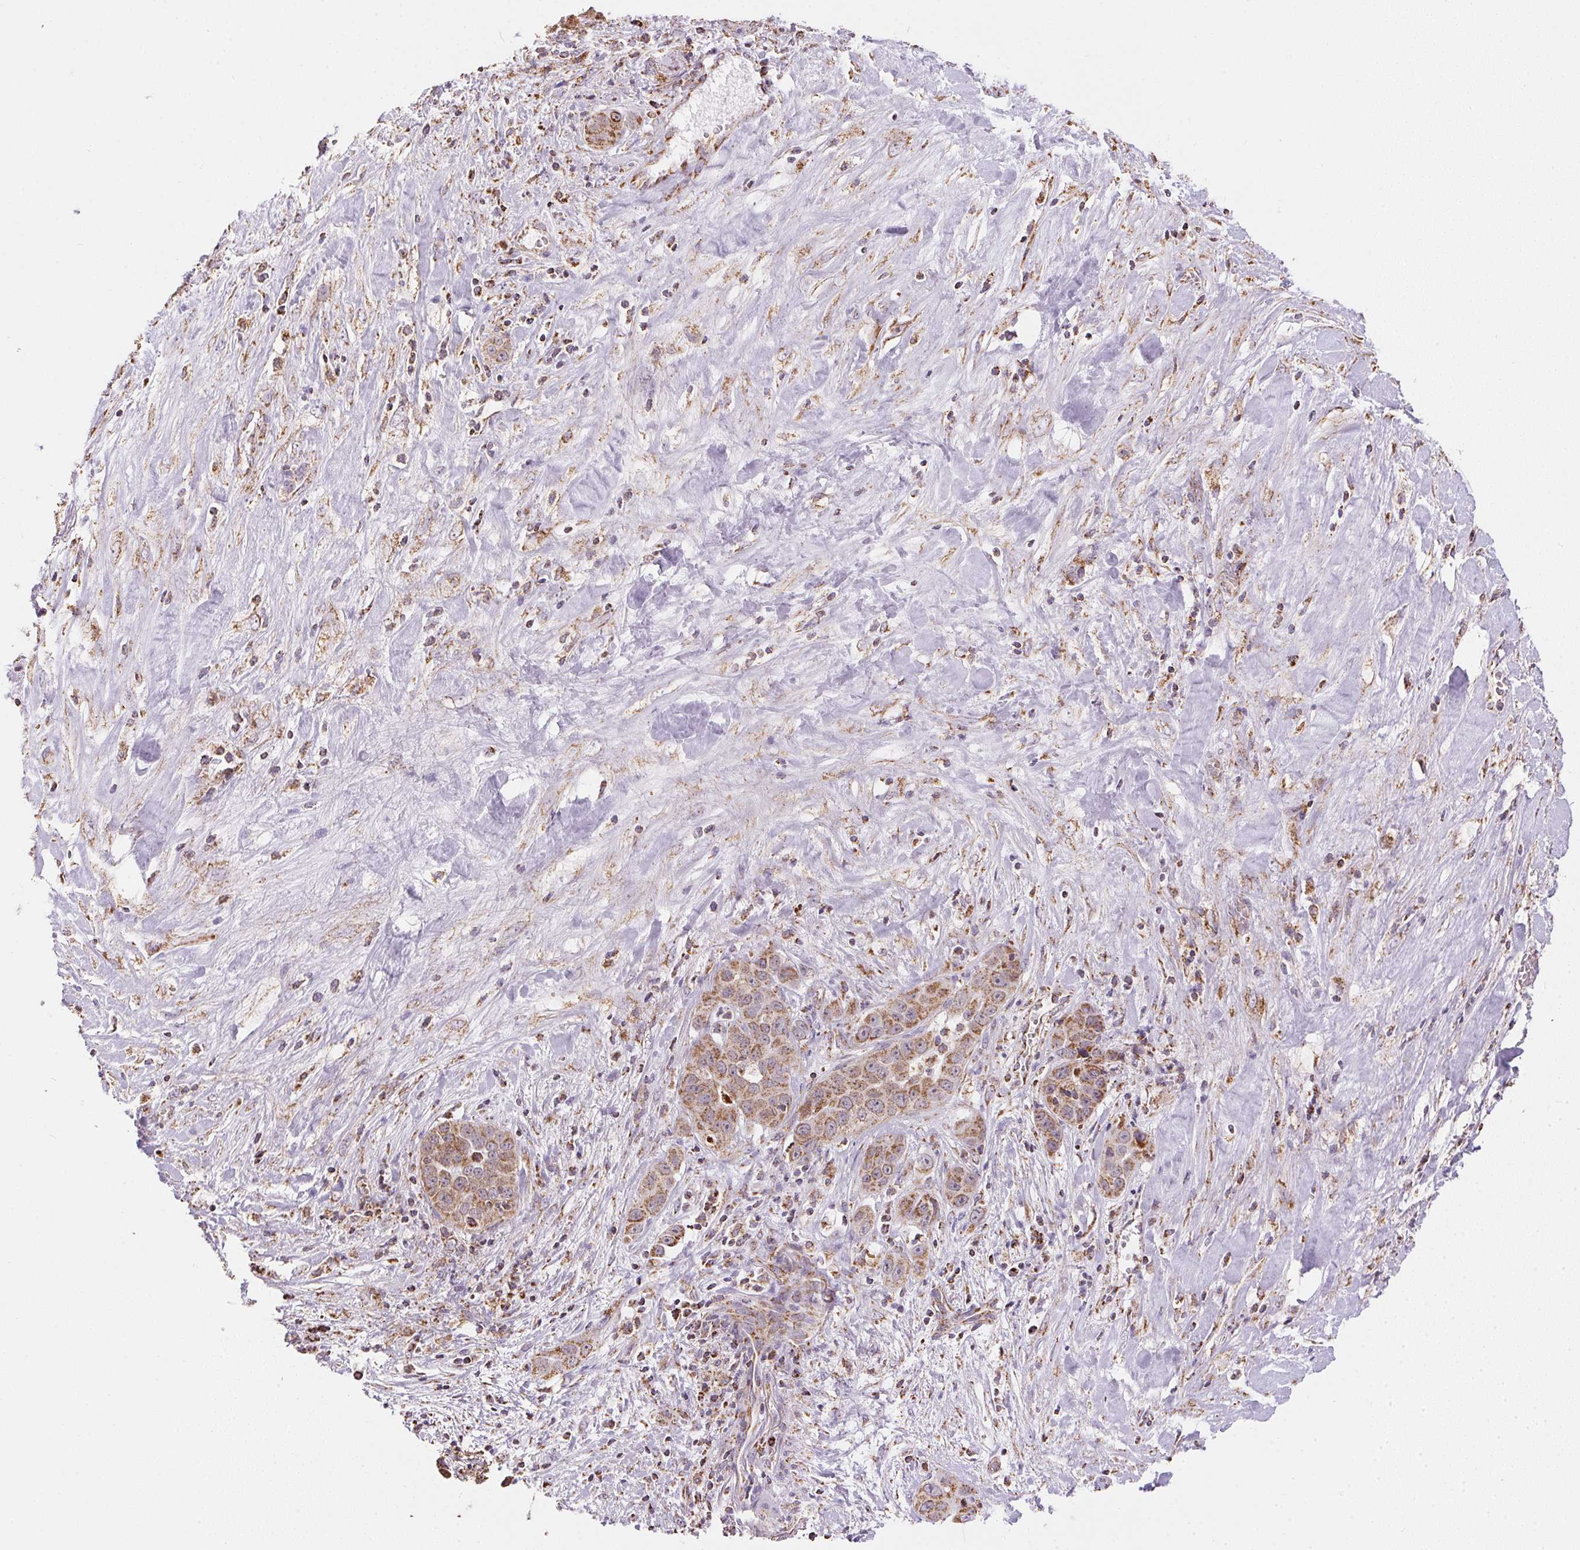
{"staining": {"intensity": "moderate", "quantity": ">75%", "location": "cytoplasmic/membranous"}, "tissue": "liver cancer", "cell_type": "Tumor cells", "image_type": "cancer", "snomed": [{"axis": "morphology", "description": "Cholangiocarcinoma"}, {"axis": "topography", "description": "Liver"}], "caption": "Human cholangiocarcinoma (liver) stained with a brown dye reveals moderate cytoplasmic/membranous positive positivity in about >75% of tumor cells.", "gene": "MAPK11", "patient": {"sex": "female", "age": 52}}